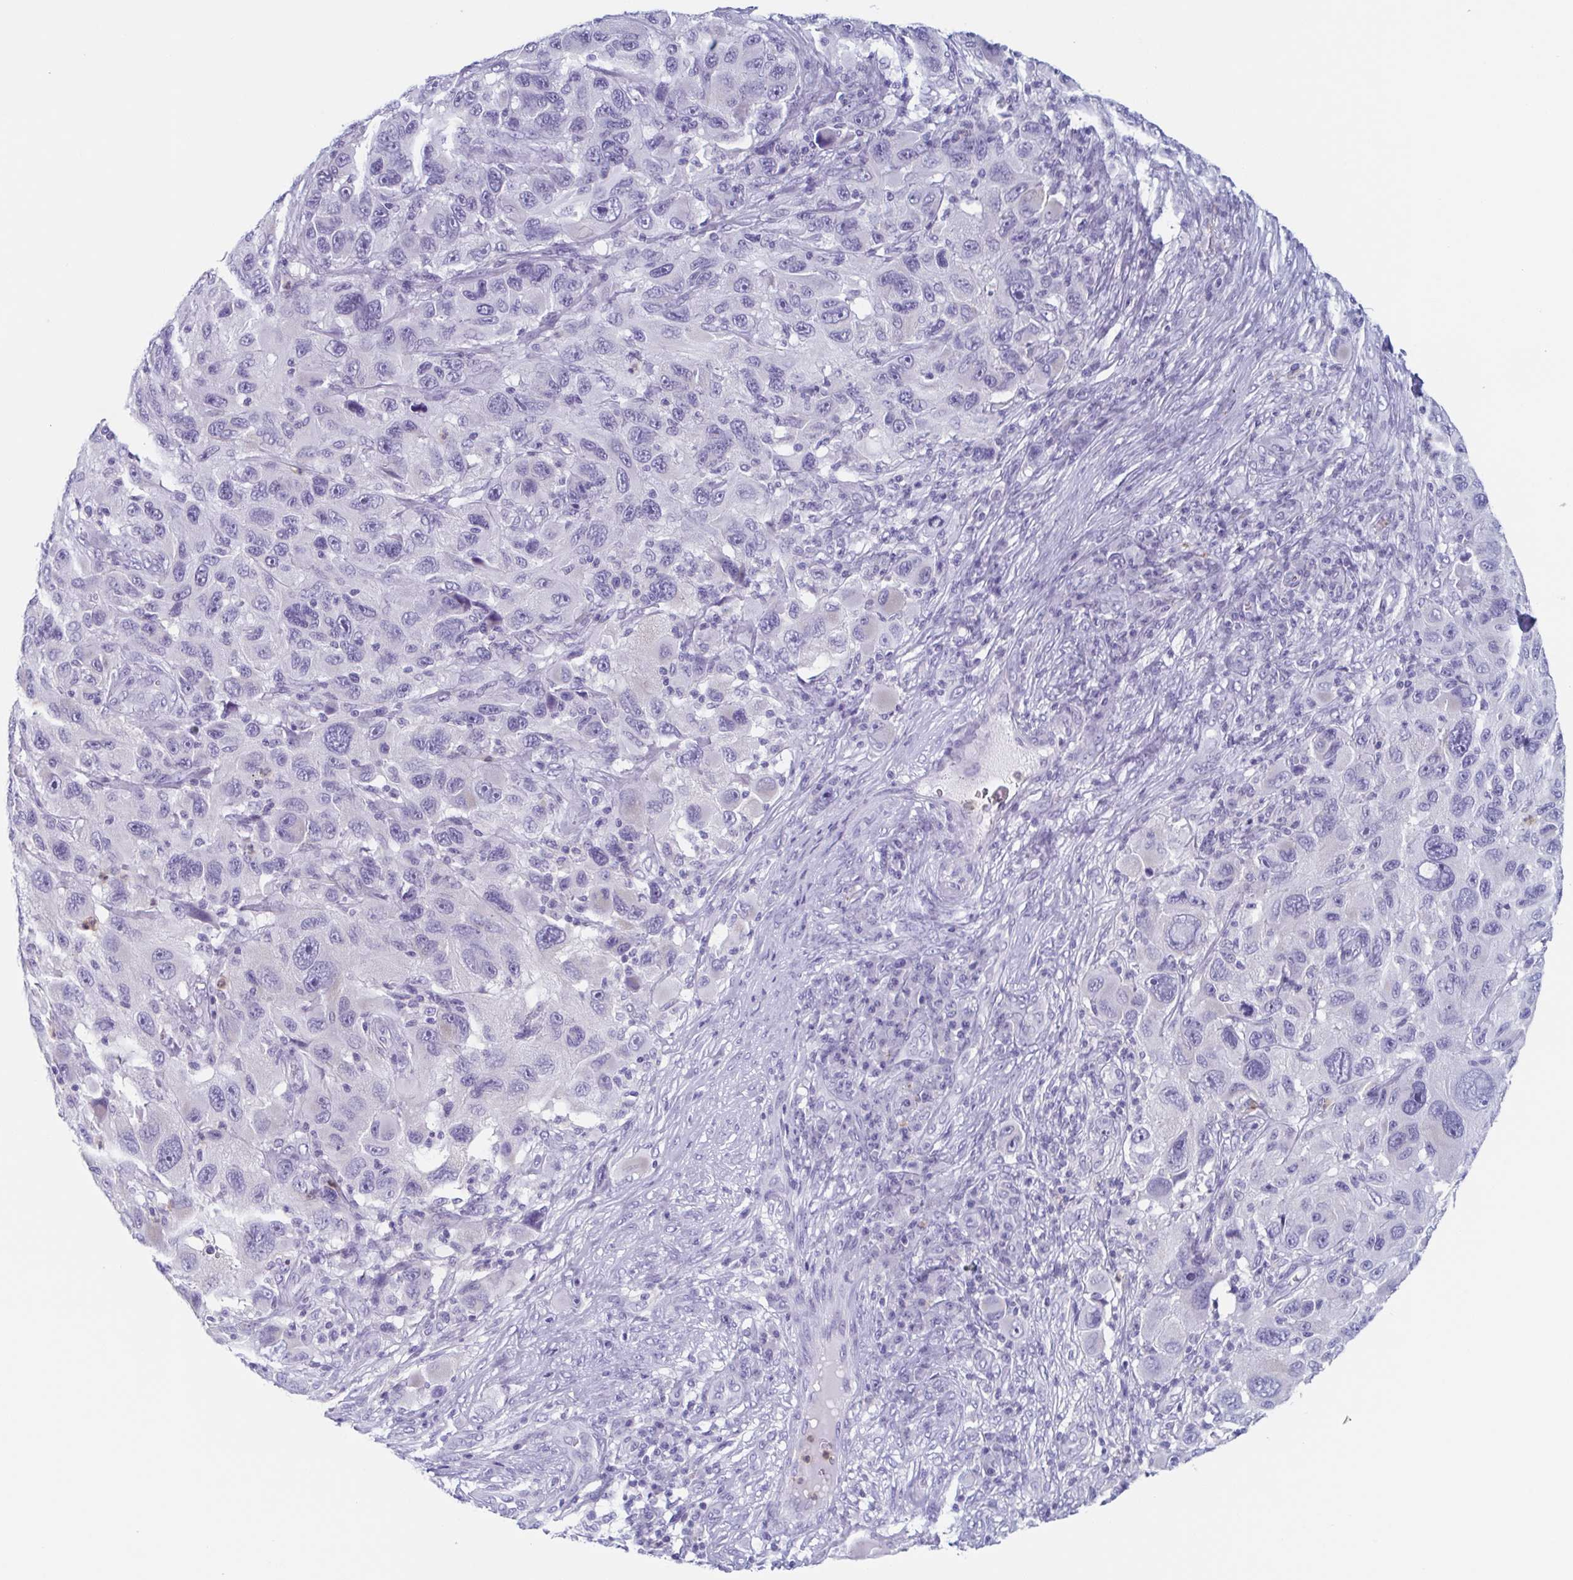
{"staining": {"intensity": "negative", "quantity": "none", "location": "none"}, "tissue": "melanoma", "cell_type": "Tumor cells", "image_type": "cancer", "snomed": [{"axis": "morphology", "description": "Malignant melanoma, NOS"}, {"axis": "topography", "description": "Skin"}], "caption": "Protein analysis of malignant melanoma reveals no significant expression in tumor cells.", "gene": "LYRM2", "patient": {"sex": "male", "age": 53}}